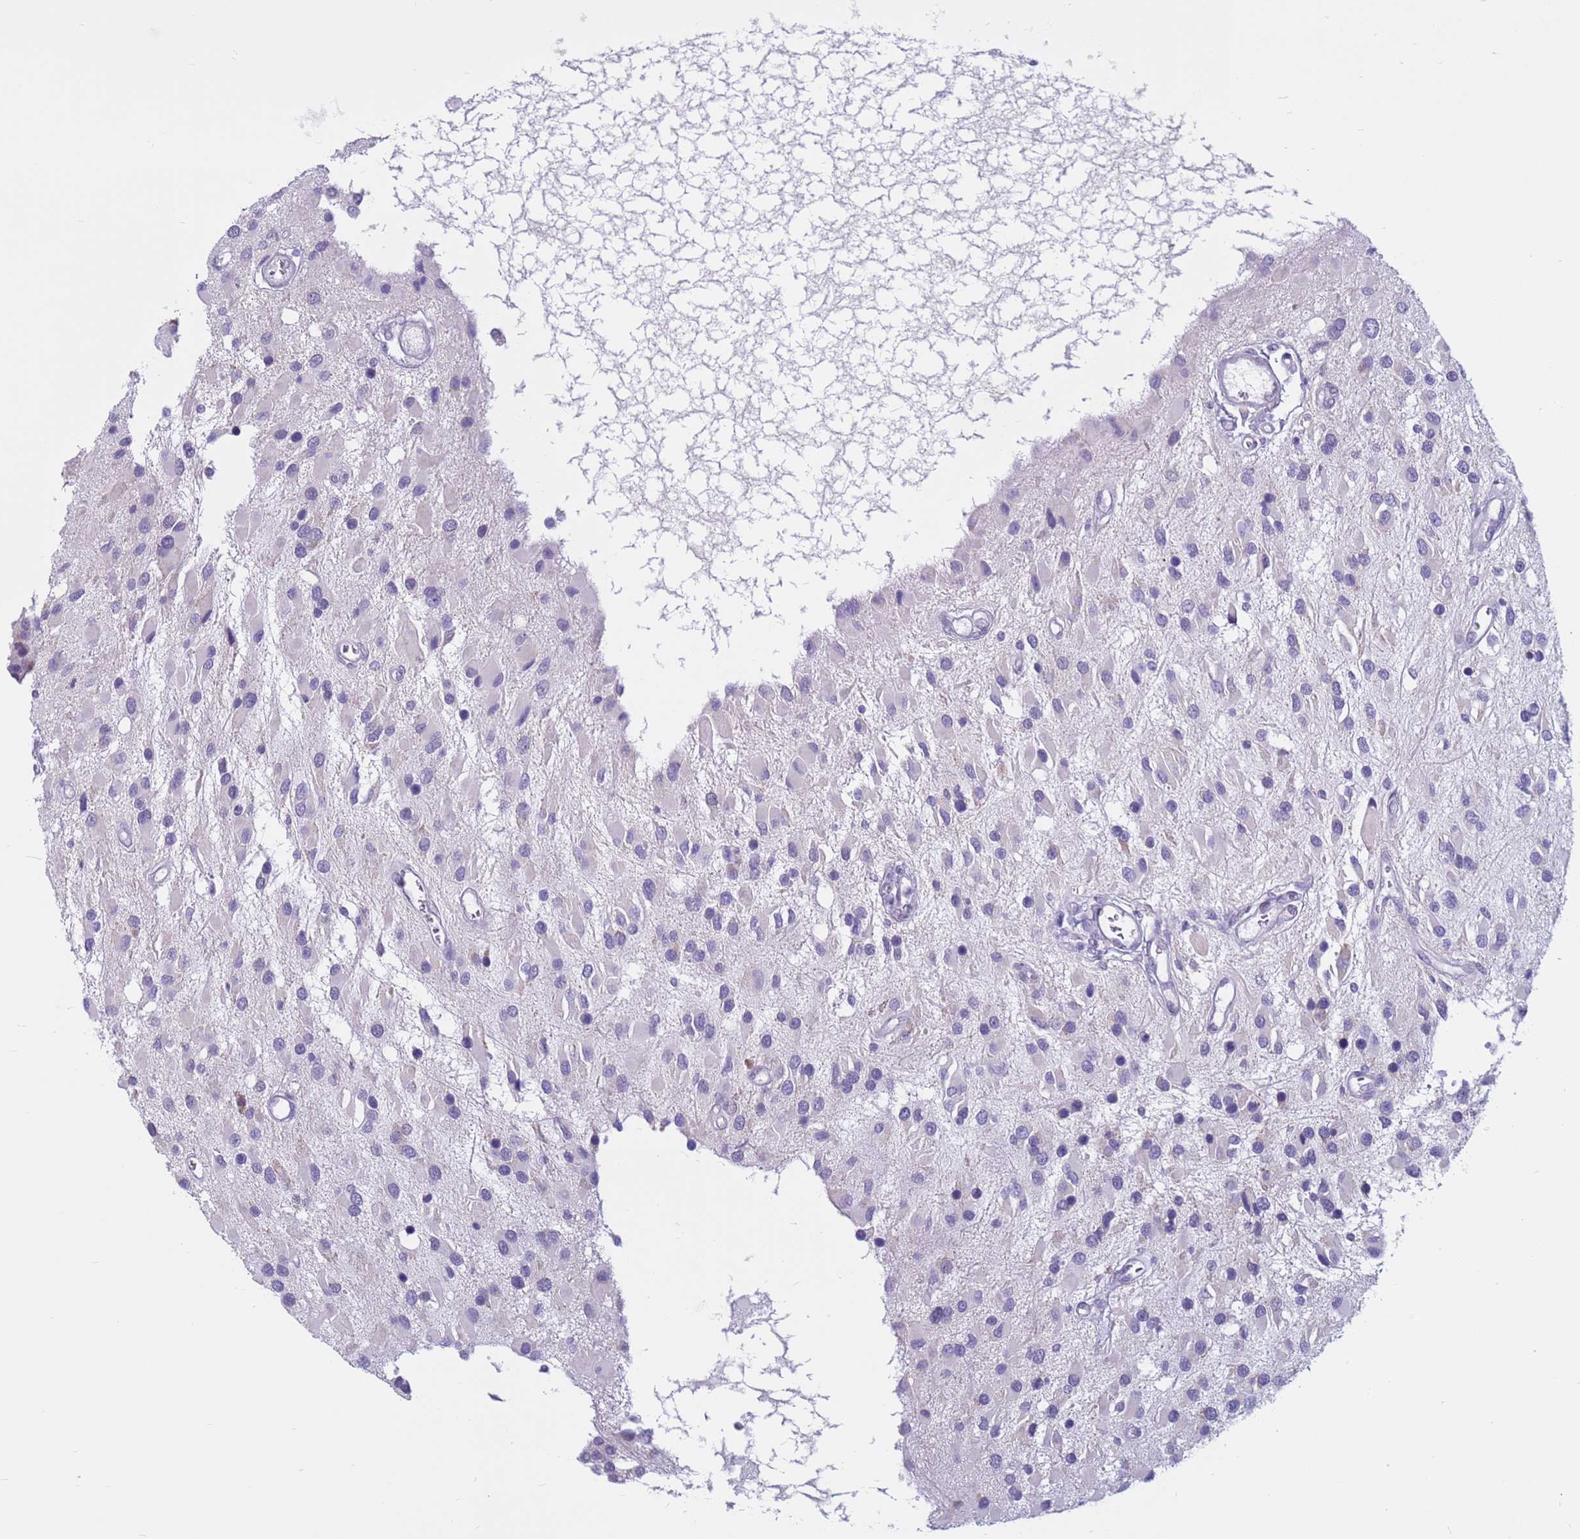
{"staining": {"intensity": "negative", "quantity": "none", "location": "none"}, "tissue": "glioma", "cell_type": "Tumor cells", "image_type": "cancer", "snomed": [{"axis": "morphology", "description": "Glioma, malignant, High grade"}, {"axis": "topography", "description": "Brain"}], "caption": "High power microscopy image of an immunohistochemistry image of malignant glioma (high-grade), revealing no significant expression in tumor cells.", "gene": "CDK2AP2", "patient": {"sex": "male", "age": 53}}